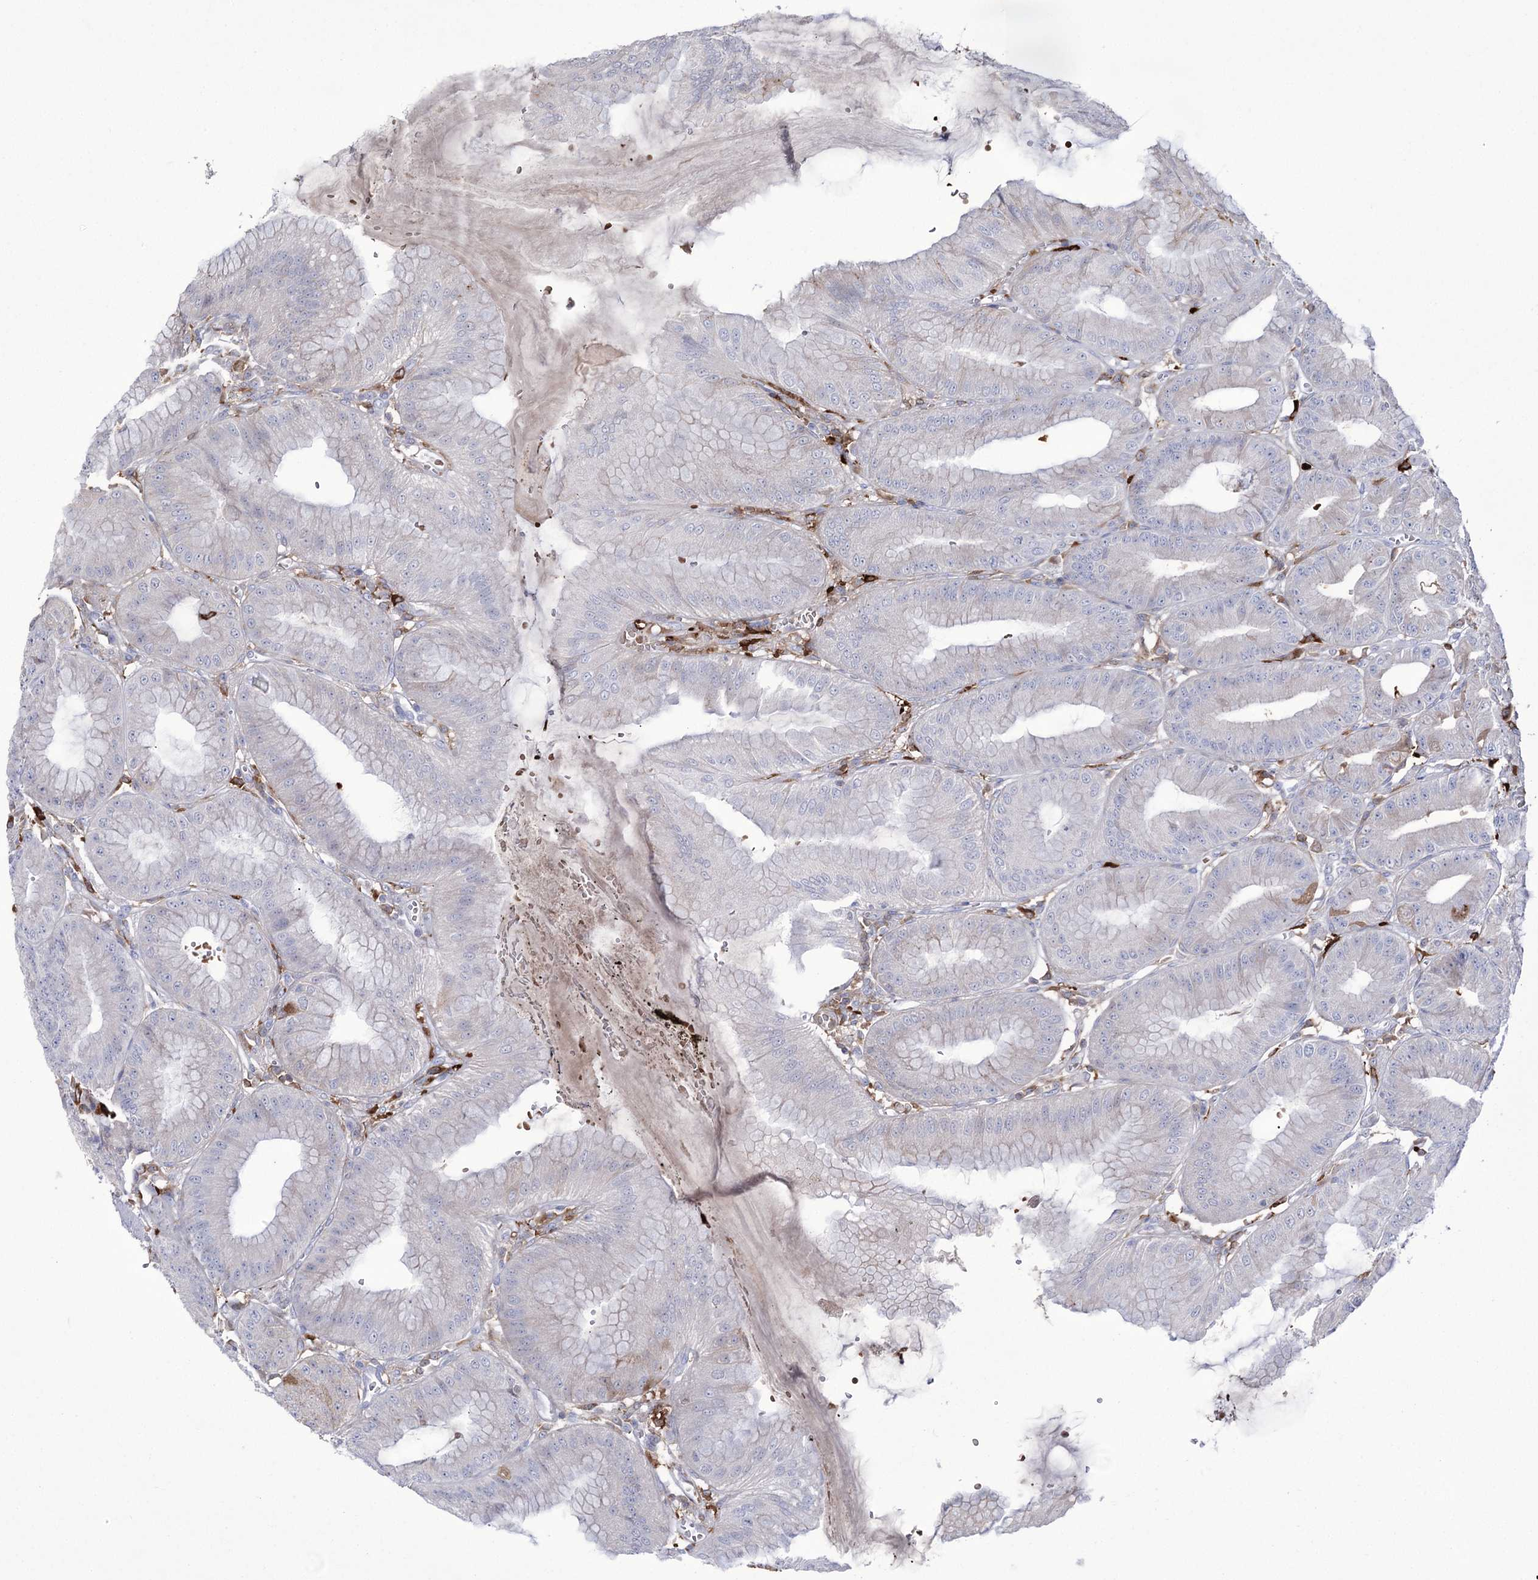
{"staining": {"intensity": "moderate", "quantity": "<25%", "location": "cytoplasmic/membranous"}, "tissue": "stomach", "cell_type": "Glandular cells", "image_type": "normal", "snomed": [{"axis": "morphology", "description": "Normal tissue, NOS"}, {"axis": "topography", "description": "Stomach, lower"}], "caption": "Protein analysis of unremarkable stomach demonstrates moderate cytoplasmic/membranous positivity in approximately <25% of glandular cells.", "gene": "ZNF622", "patient": {"sex": "male", "age": 71}}